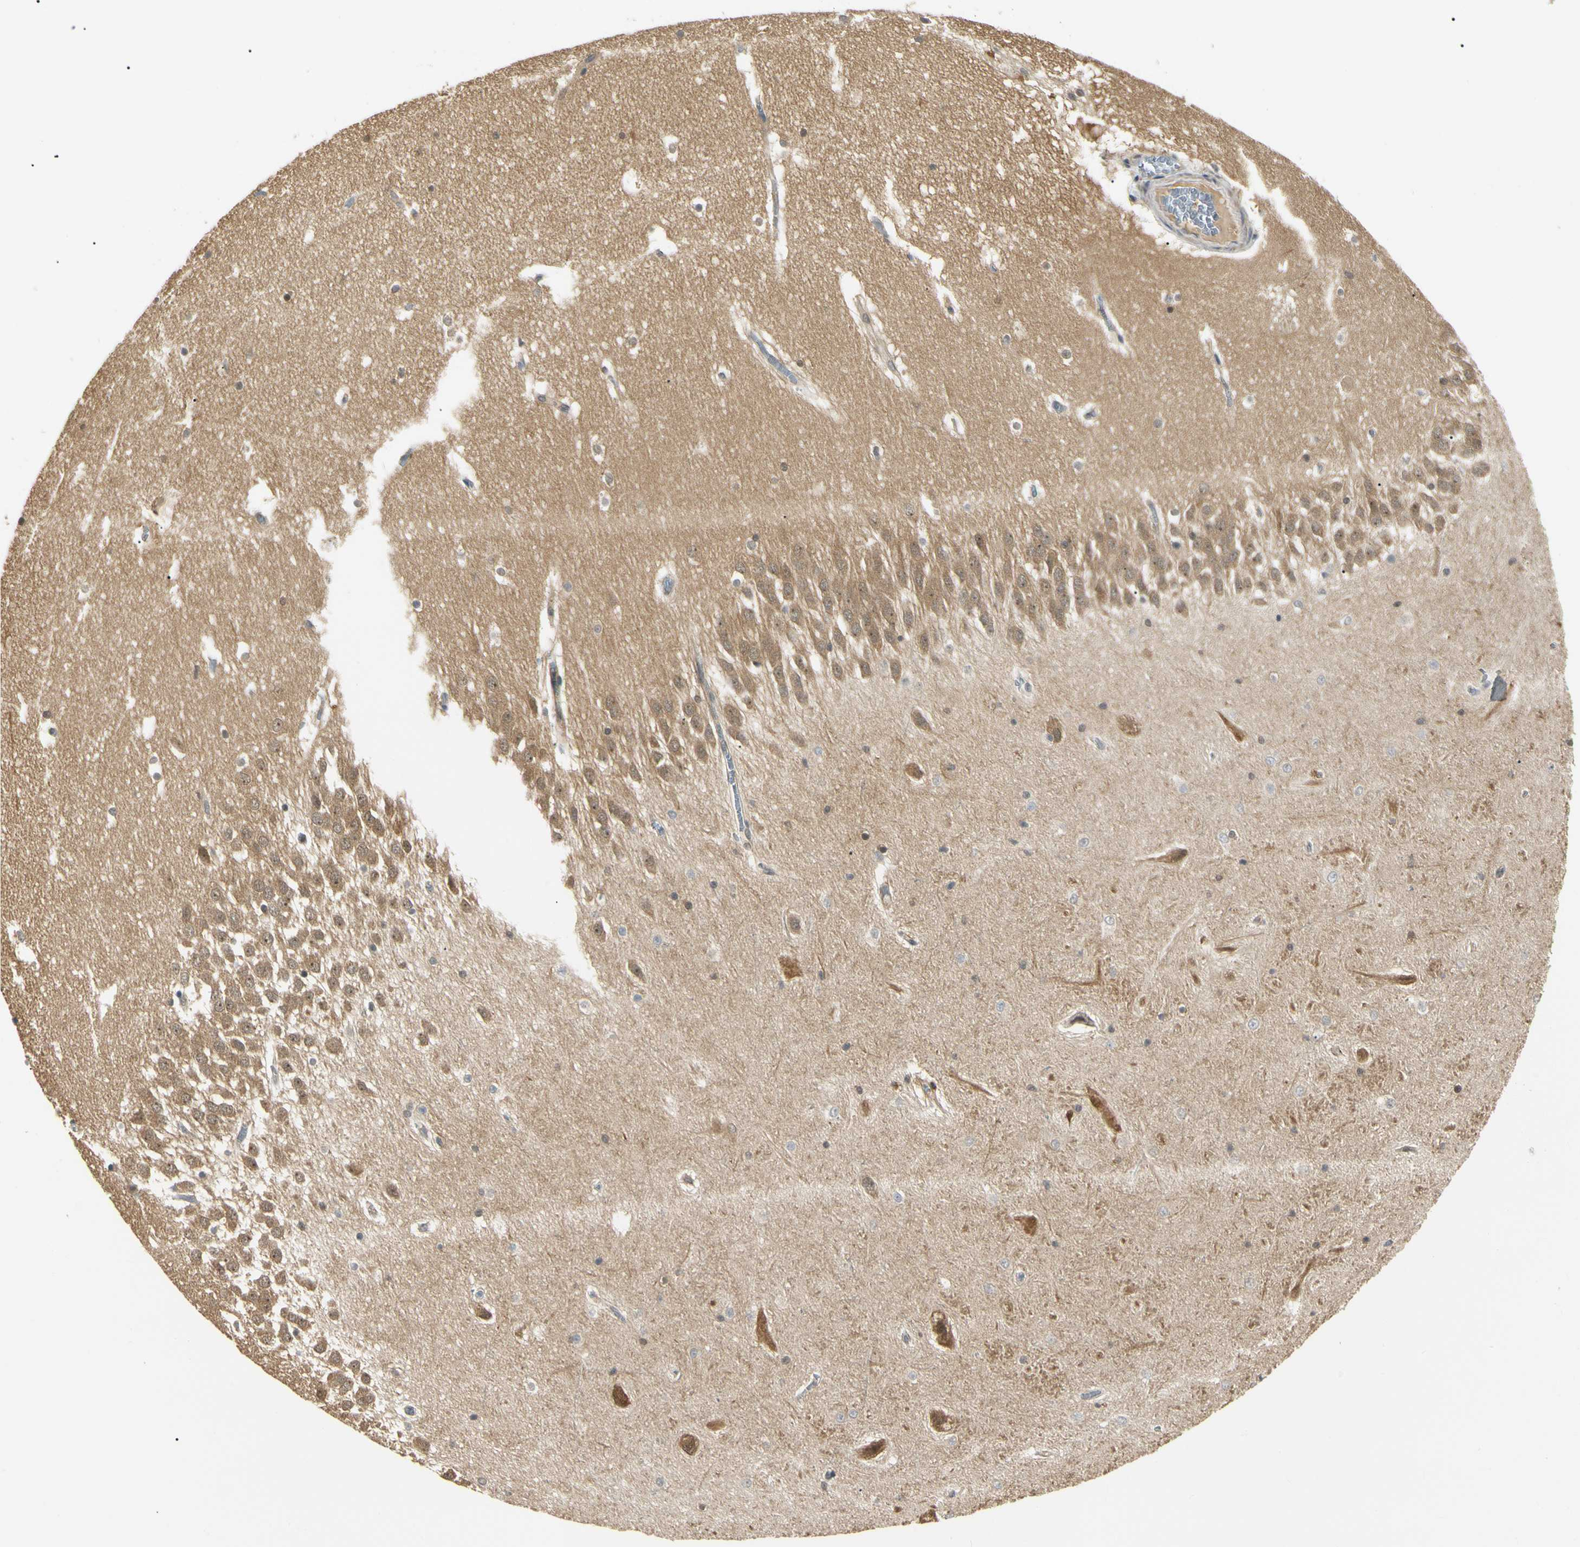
{"staining": {"intensity": "moderate", "quantity": "25%-75%", "location": "nuclear"}, "tissue": "hippocampus", "cell_type": "Glial cells", "image_type": "normal", "snomed": [{"axis": "morphology", "description": "Normal tissue, NOS"}, {"axis": "topography", "description": "Hippocampus"}], "caption": "A high-resolution image shows immunohistochemistry (IHC) staining of unremarkable hippocampus, which shows moderate nuclear expression in approximately 25%-75% of glial cells.", "gene": "UBE2Z", "patient": {"sex": "male", "age": 45}}